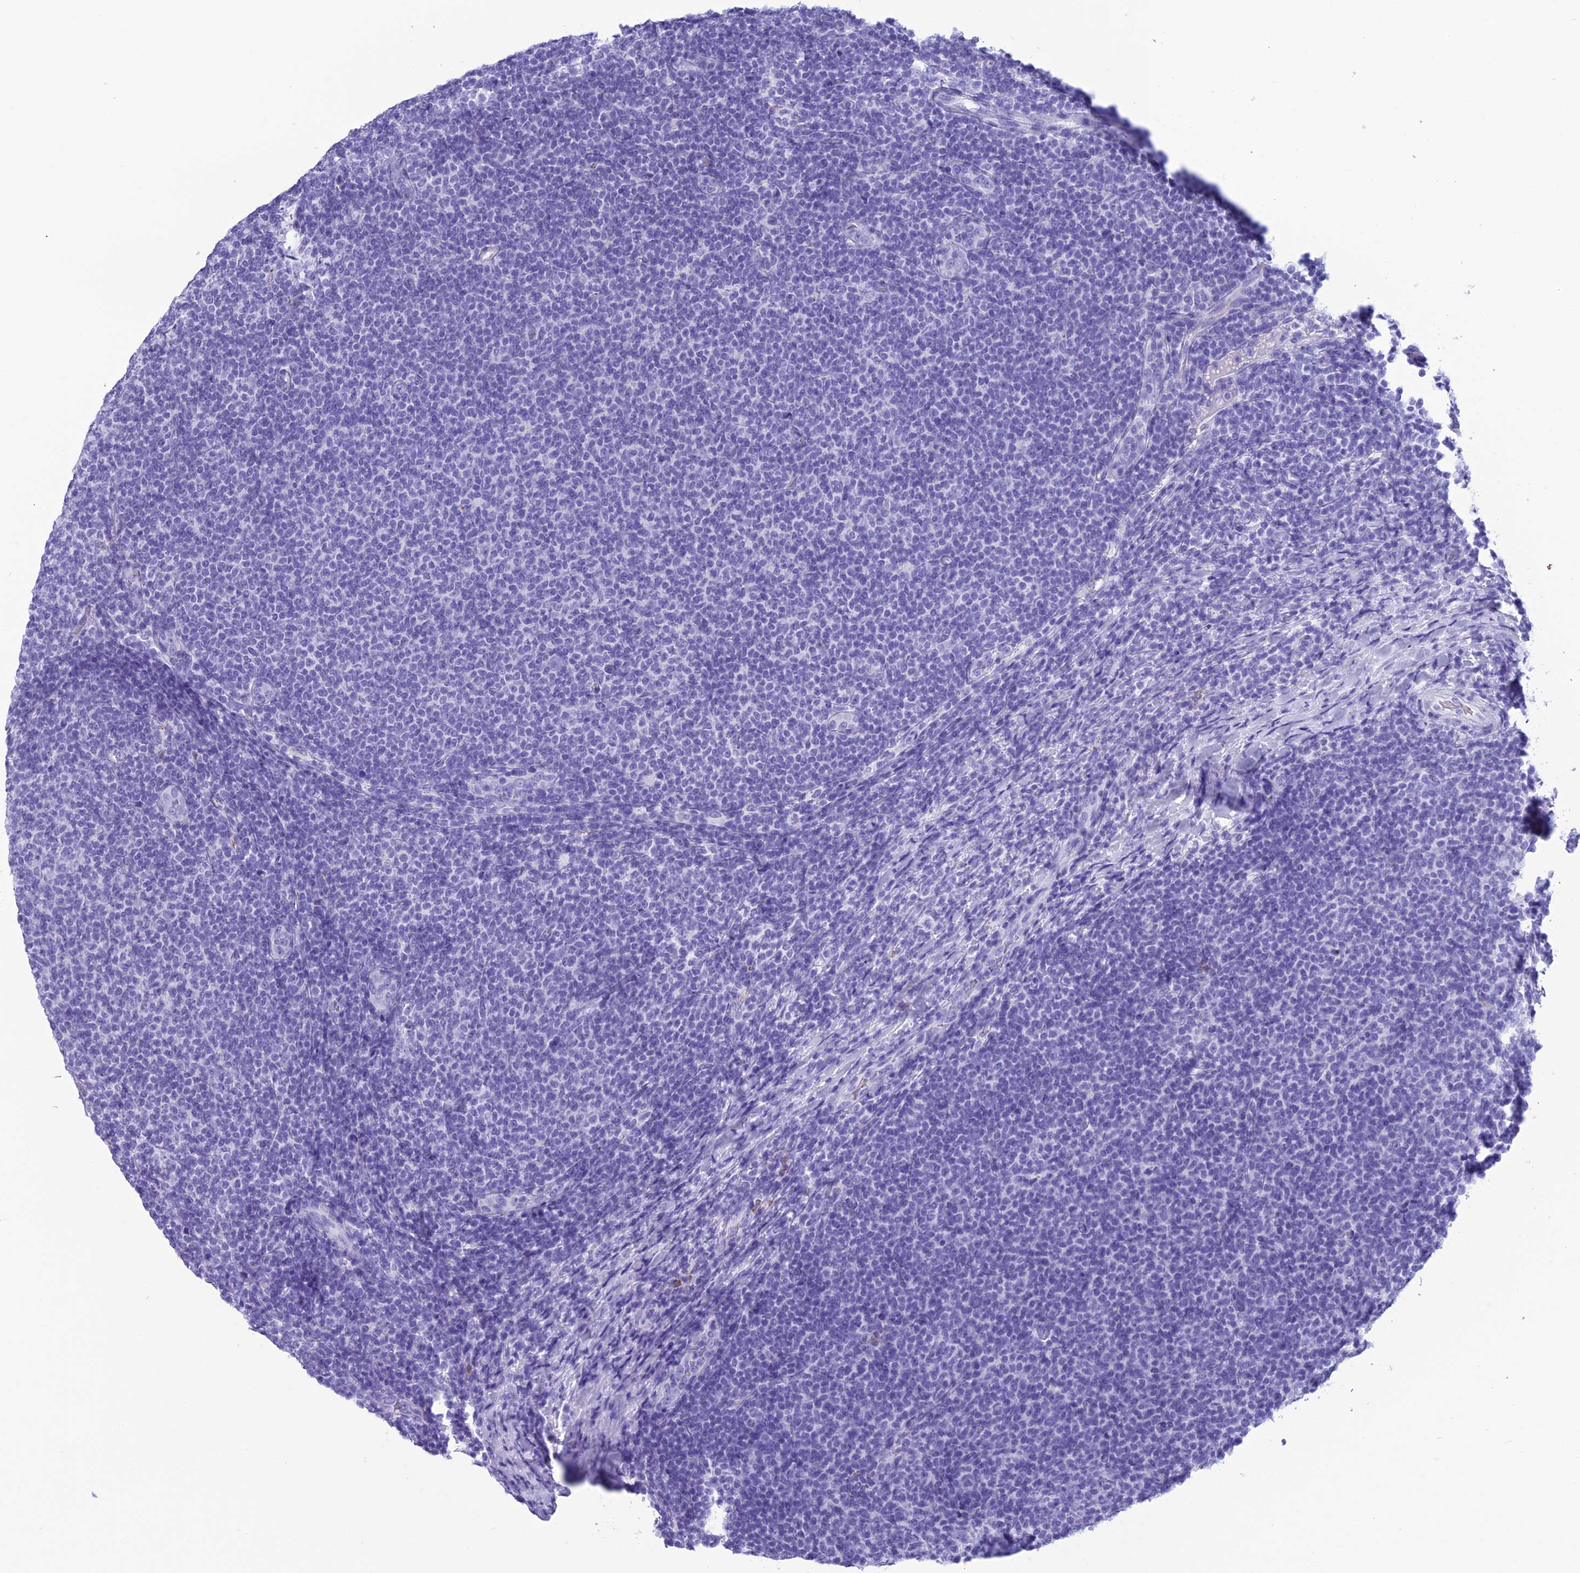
{"staining": {"intensity": "negative", "quantity": "none", "location": "none"}, "tissue": "lymphoma", "cell_type": "Tumor cells", "image_type": "cancer", "snomed": [{"axis": "morphology", "description": "Malignant lymphoma, non-Hodgkin's type, Low grade"}, {"axis": "topography", "description": "Lymph node"}], "caption": "The immunohistochemistry histopathology image has no significant staining in tumor cells of lymphoma tissue.", "gene": "TRAM1L1", "patient": {"sex": "male", "age": 66}}